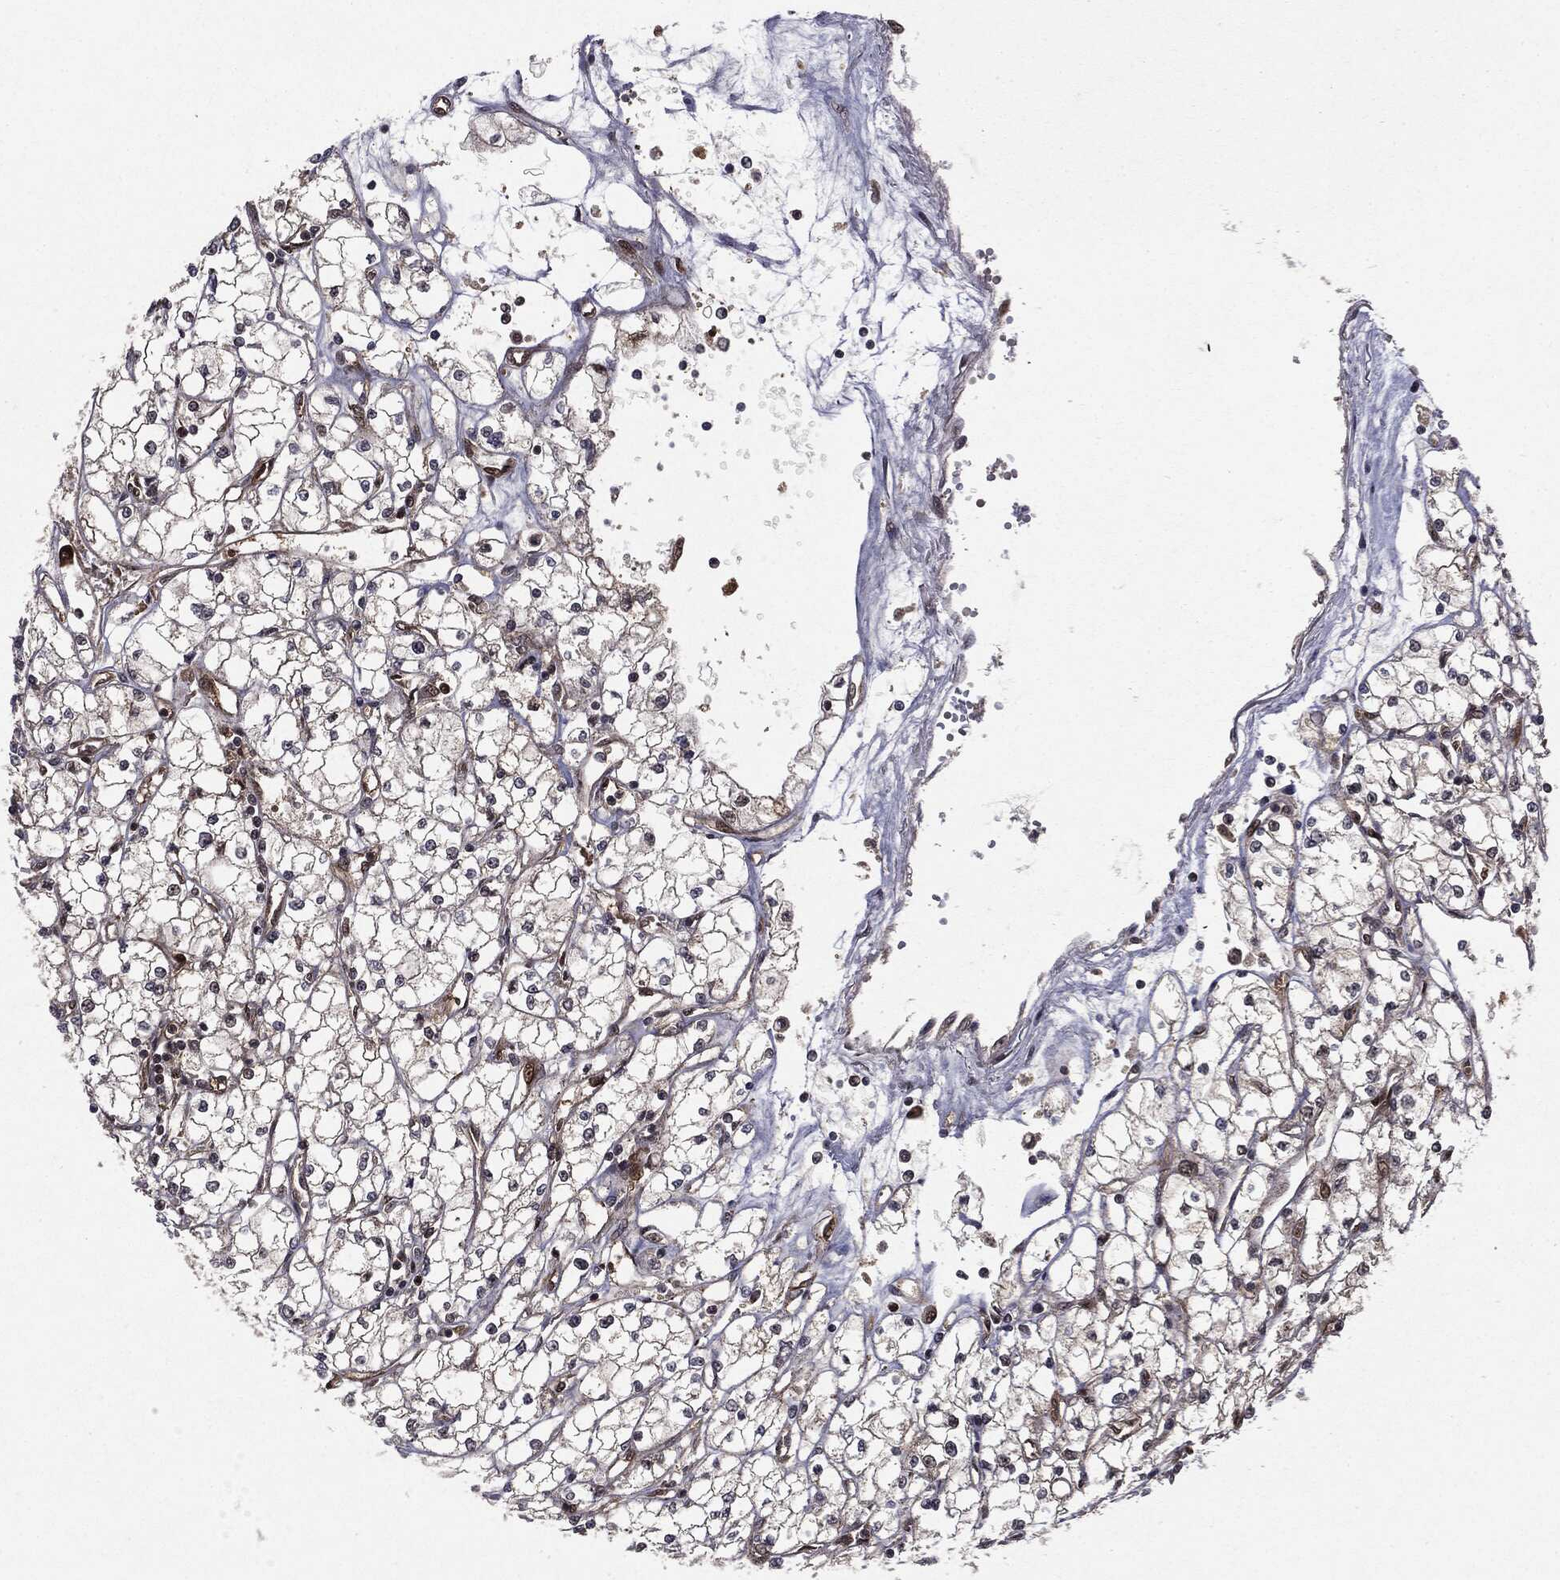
{"staining": {"intensity": "weak", "quantity": "25%-75%", "location": "cytoplasmic/membranous"}, "tissue": "renal cancer", "cell_type": "Tumor cells", "image_type": "cancer", "snomed": [{"axis": "morphology", "description": "Adenocarcinoma, NOS"}, {"axis": "topography", "description": "Kidney"}], "caption": "High-magnification brightfield microscopy of renal cancer (adenocarcinoma) stained with DAB (brown) and counterstained with hematoxylin (blue). tumor cells exhibit weak cytoplasmic/membranous positivity is seen in approximately25%-75% of cells. (DAB IHC with brightfield microscopy, high magnification).", "gene": "OTUB1", "patient": {"sex": "male", "age": 67}}